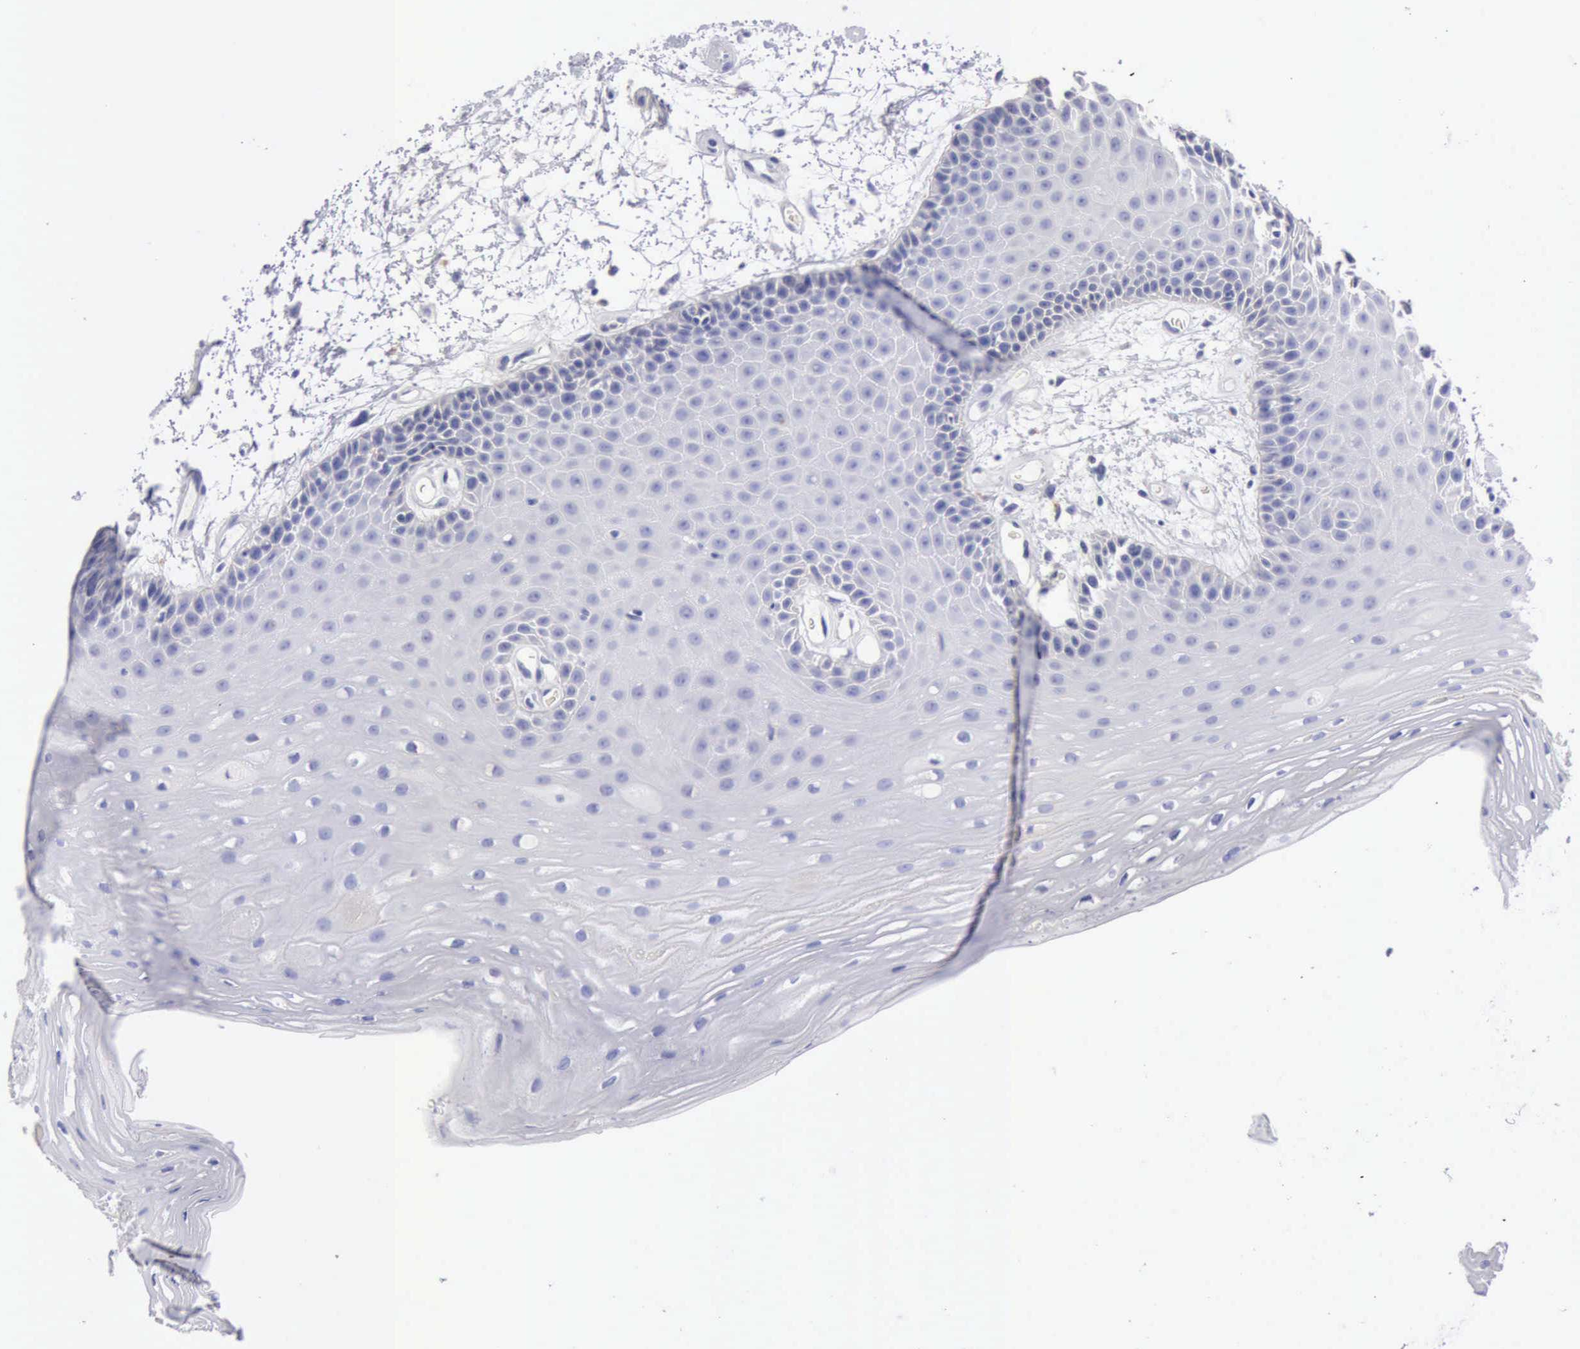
{"staining": {"intensity": "negative", "quantity": "none", "location": "none"}, "tissue": "oral mucosa", "cell_type": "Squamous epithelial cells", "image_type": "normal", "snomed": [{"axis": "morphology", "description": "Normal tissue, NOS"}, {"axis": "topography", "description": "Oral tissue"}], "caption": "Immunohistochemistry (IHC) histopathology image of benign oral mucosa stained for a protein (brown), which displays no positivity in squamous epithelial cells.", "gene": "CTSS", "patient": {"sex": "female", "age": 79}}